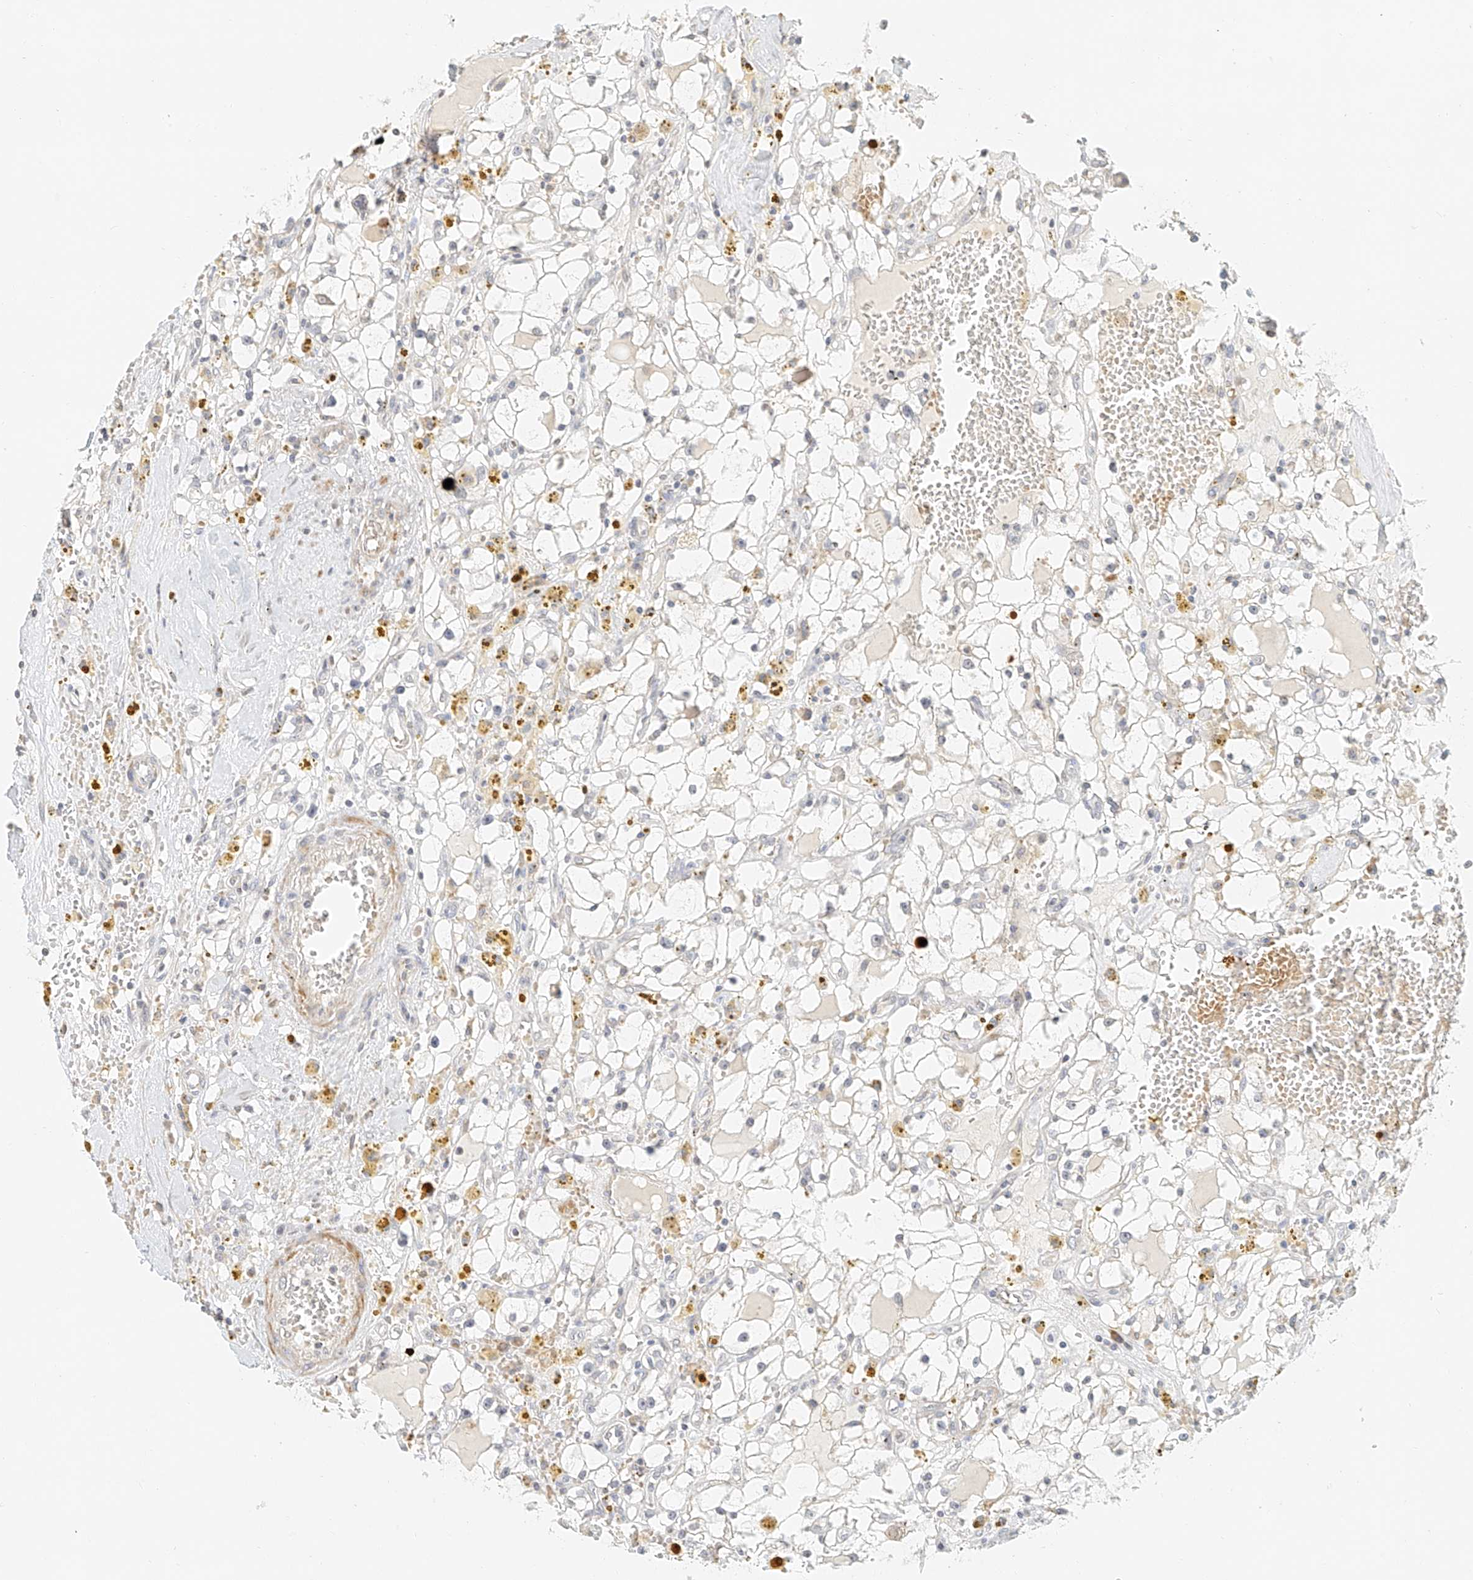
{"staining": {"intensity": "negative", "quantity": "none", "location": "none"}, "tissue": "renal cancer", "cell_type": "Tumor cells", "image_type": "cancer", "snomed": [{"axis": "morphology", "description": "Adenocarcinoma, NOS"}, {"axis": "topography", "description": "Kidney"}], "caption": "DAB immunohistochemical staining of adenocarcinoma (renal) reveals no significant expression in tumor cells.", "gene": "CXorf58", "patient": {"sex": "male", "age": 56}}